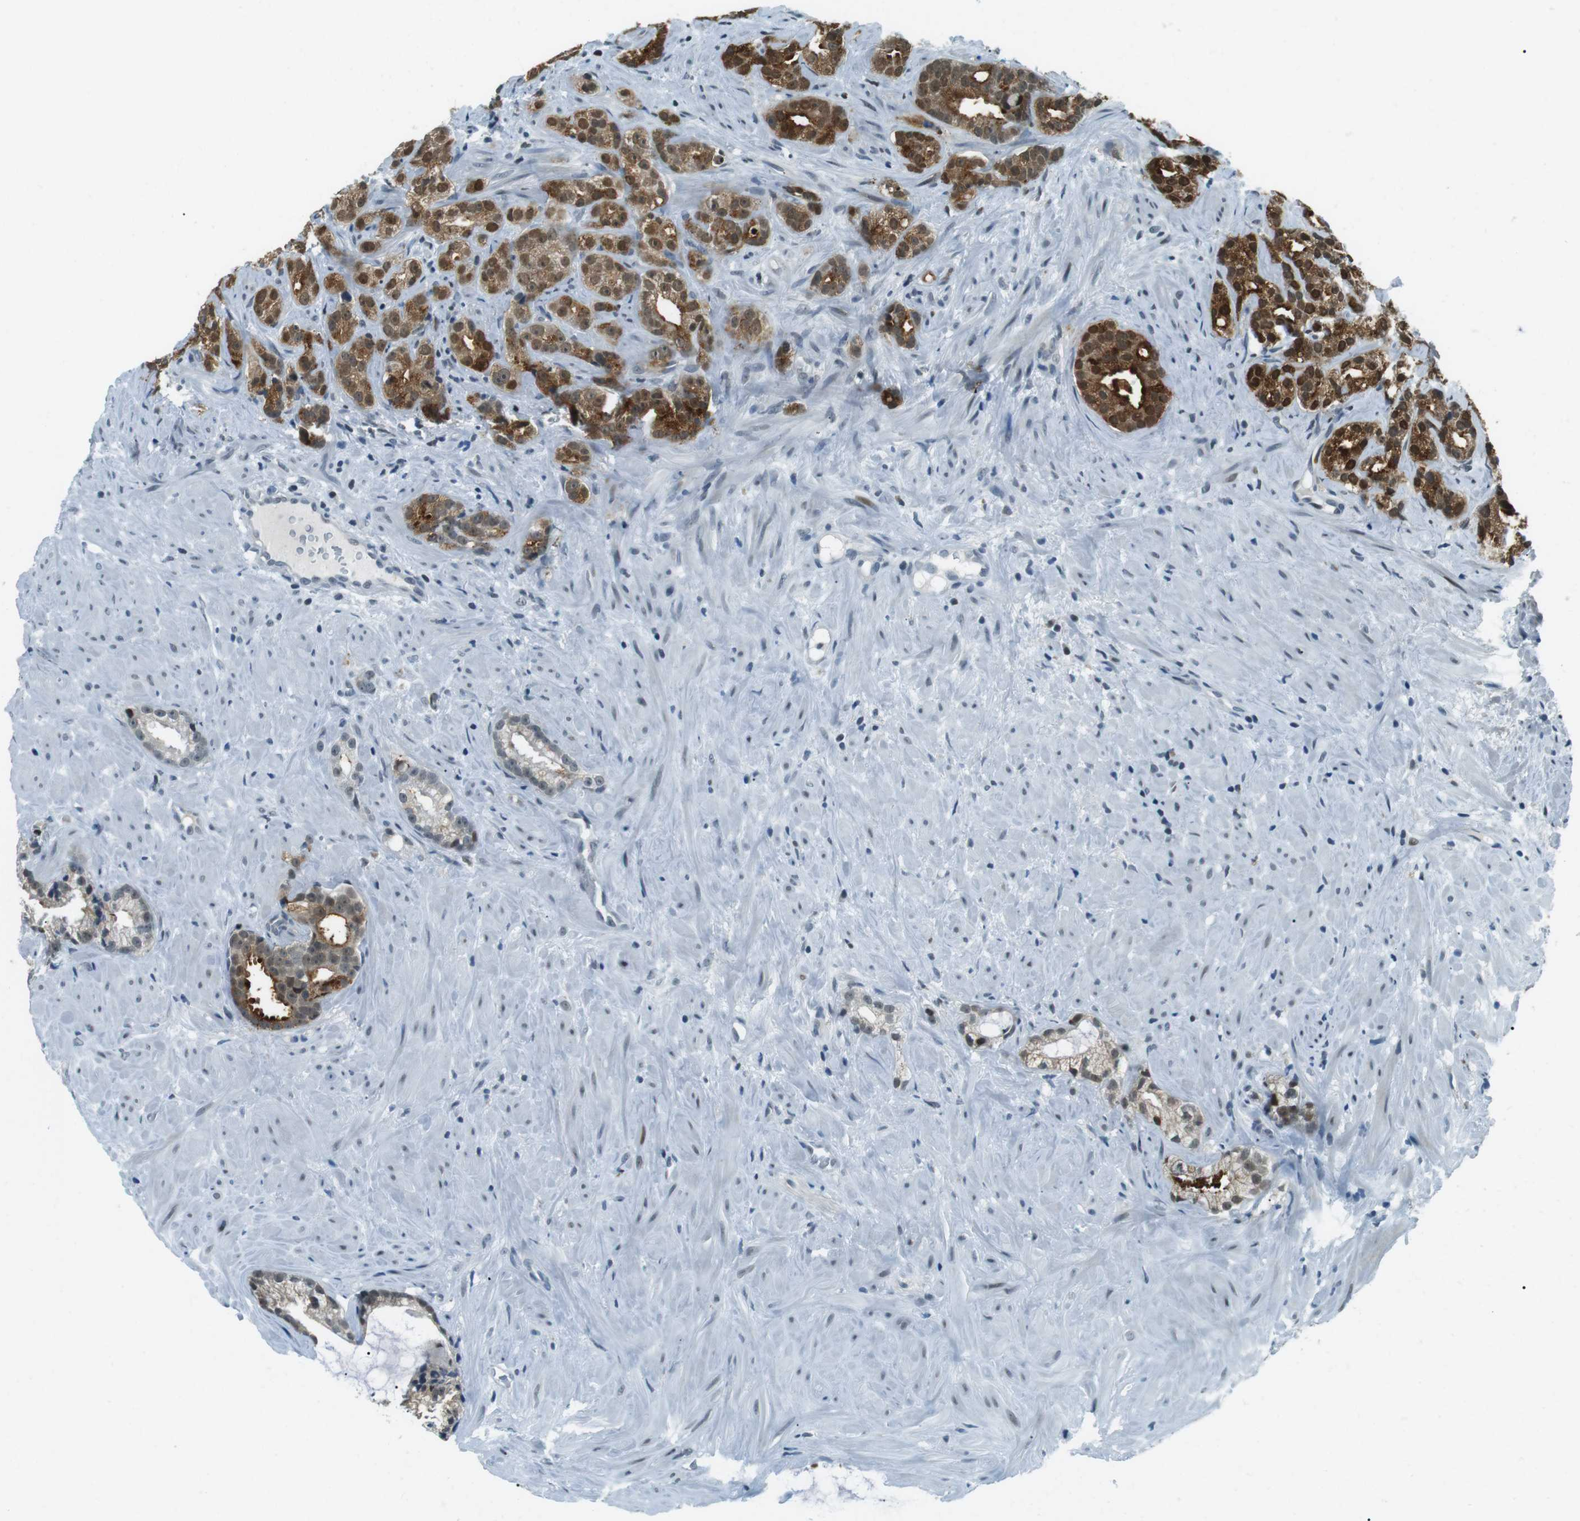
{"staining": {"intensity": "strong", "quantity": "<25%", "location": "cytoplasmic/membranous,nuclear"}, "tissue": "prostate cancer", "cell_type": "Tumor cells", "image_type": "cancer", "snomed": [{"axis": "morphology", "description": "Adenocarcinoma, Low grade"}, {"axis": "topography", "description": "Prostate"}], "caption": "A histopathology image of low-grade adenocarcinoma (prostate) stained for a protein demonstrates strong cytoplasmic/membranous and nuclear brown staining in tumor cells.", "gene": "PJA1", "patient": {"sex": "male", "age": 89}}